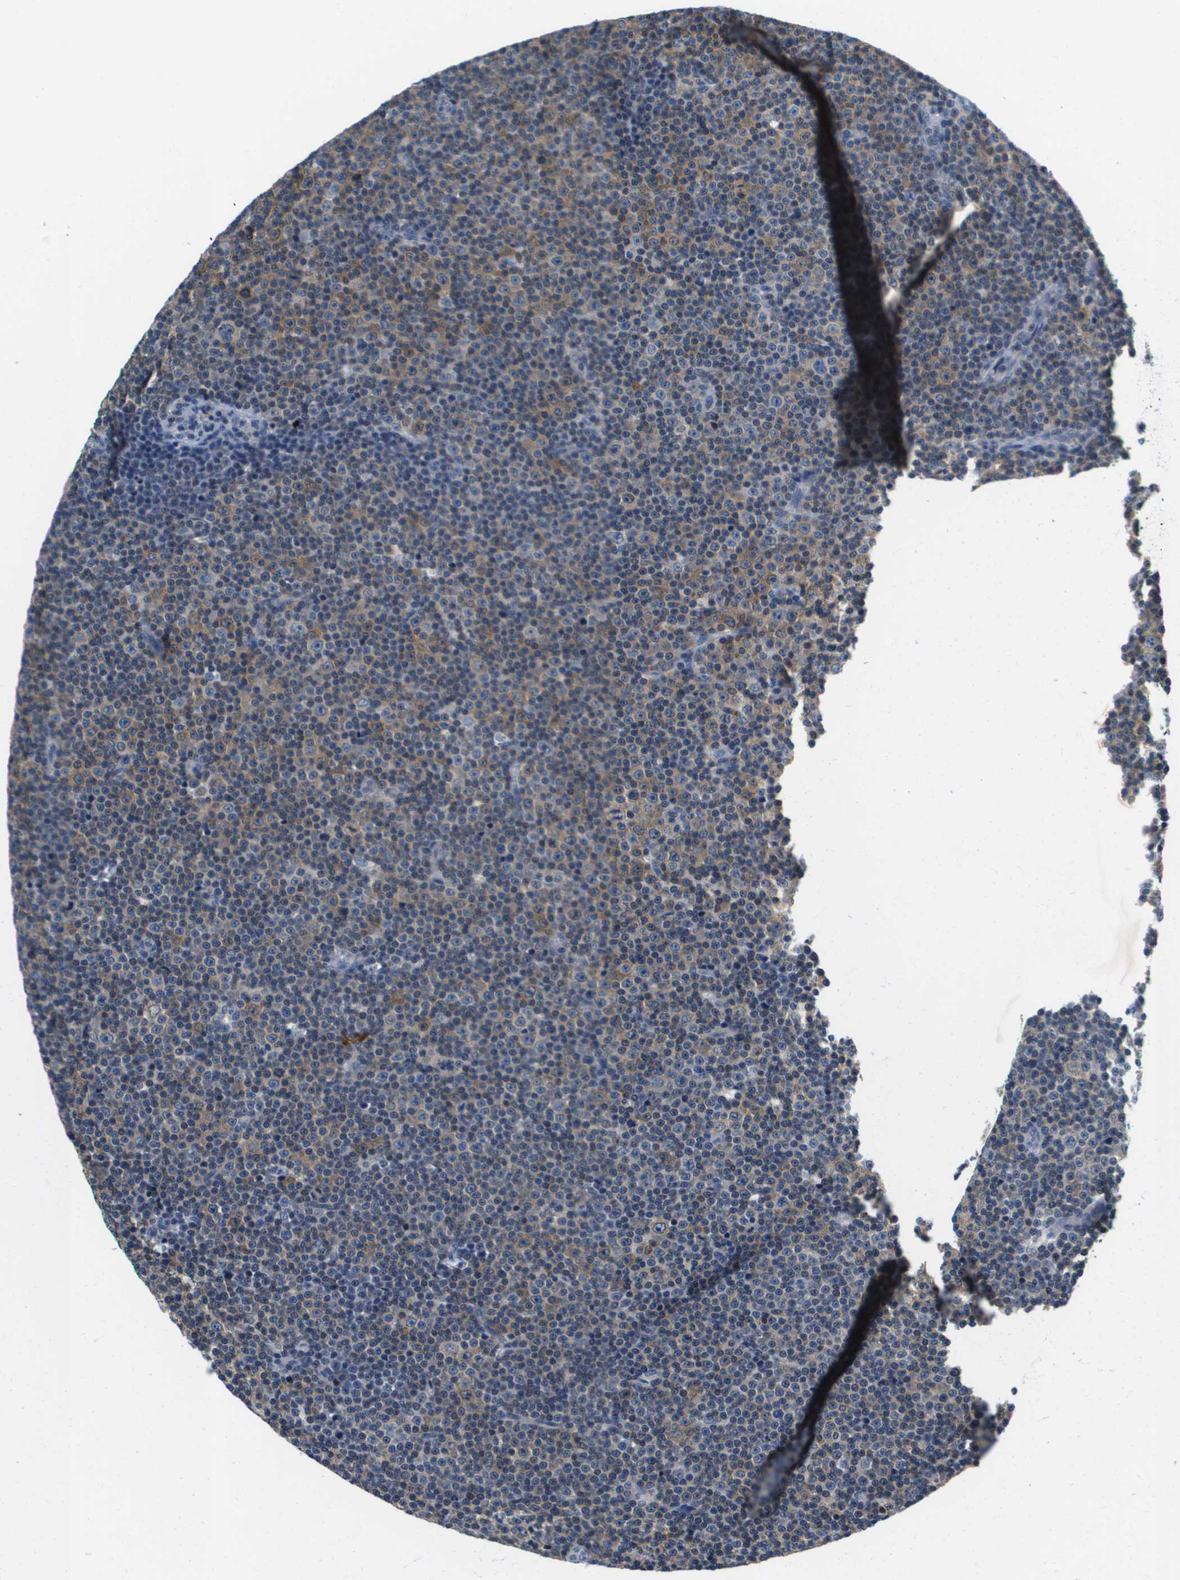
{"staining": {"intensity": "weak", "quantity": "<25%", "location": "cytoplasmic/membranous"}, "tissue": "lymphoma", "cell_type": "Tumor cells", "image_type": "cancer", "snomed": [{"axis": "morphology", "description": "Malignant lymphoma, non-Hodgkin's type, Low grade"}, {"axis": "topography", "description": "Lymph node"}], "caption": "This is a micrograph of IHC staining of lymphoma, which shows no staining in tumor cells.", "gene": "KCNQ5", "patient": {"sex": "female", "age": 67}}